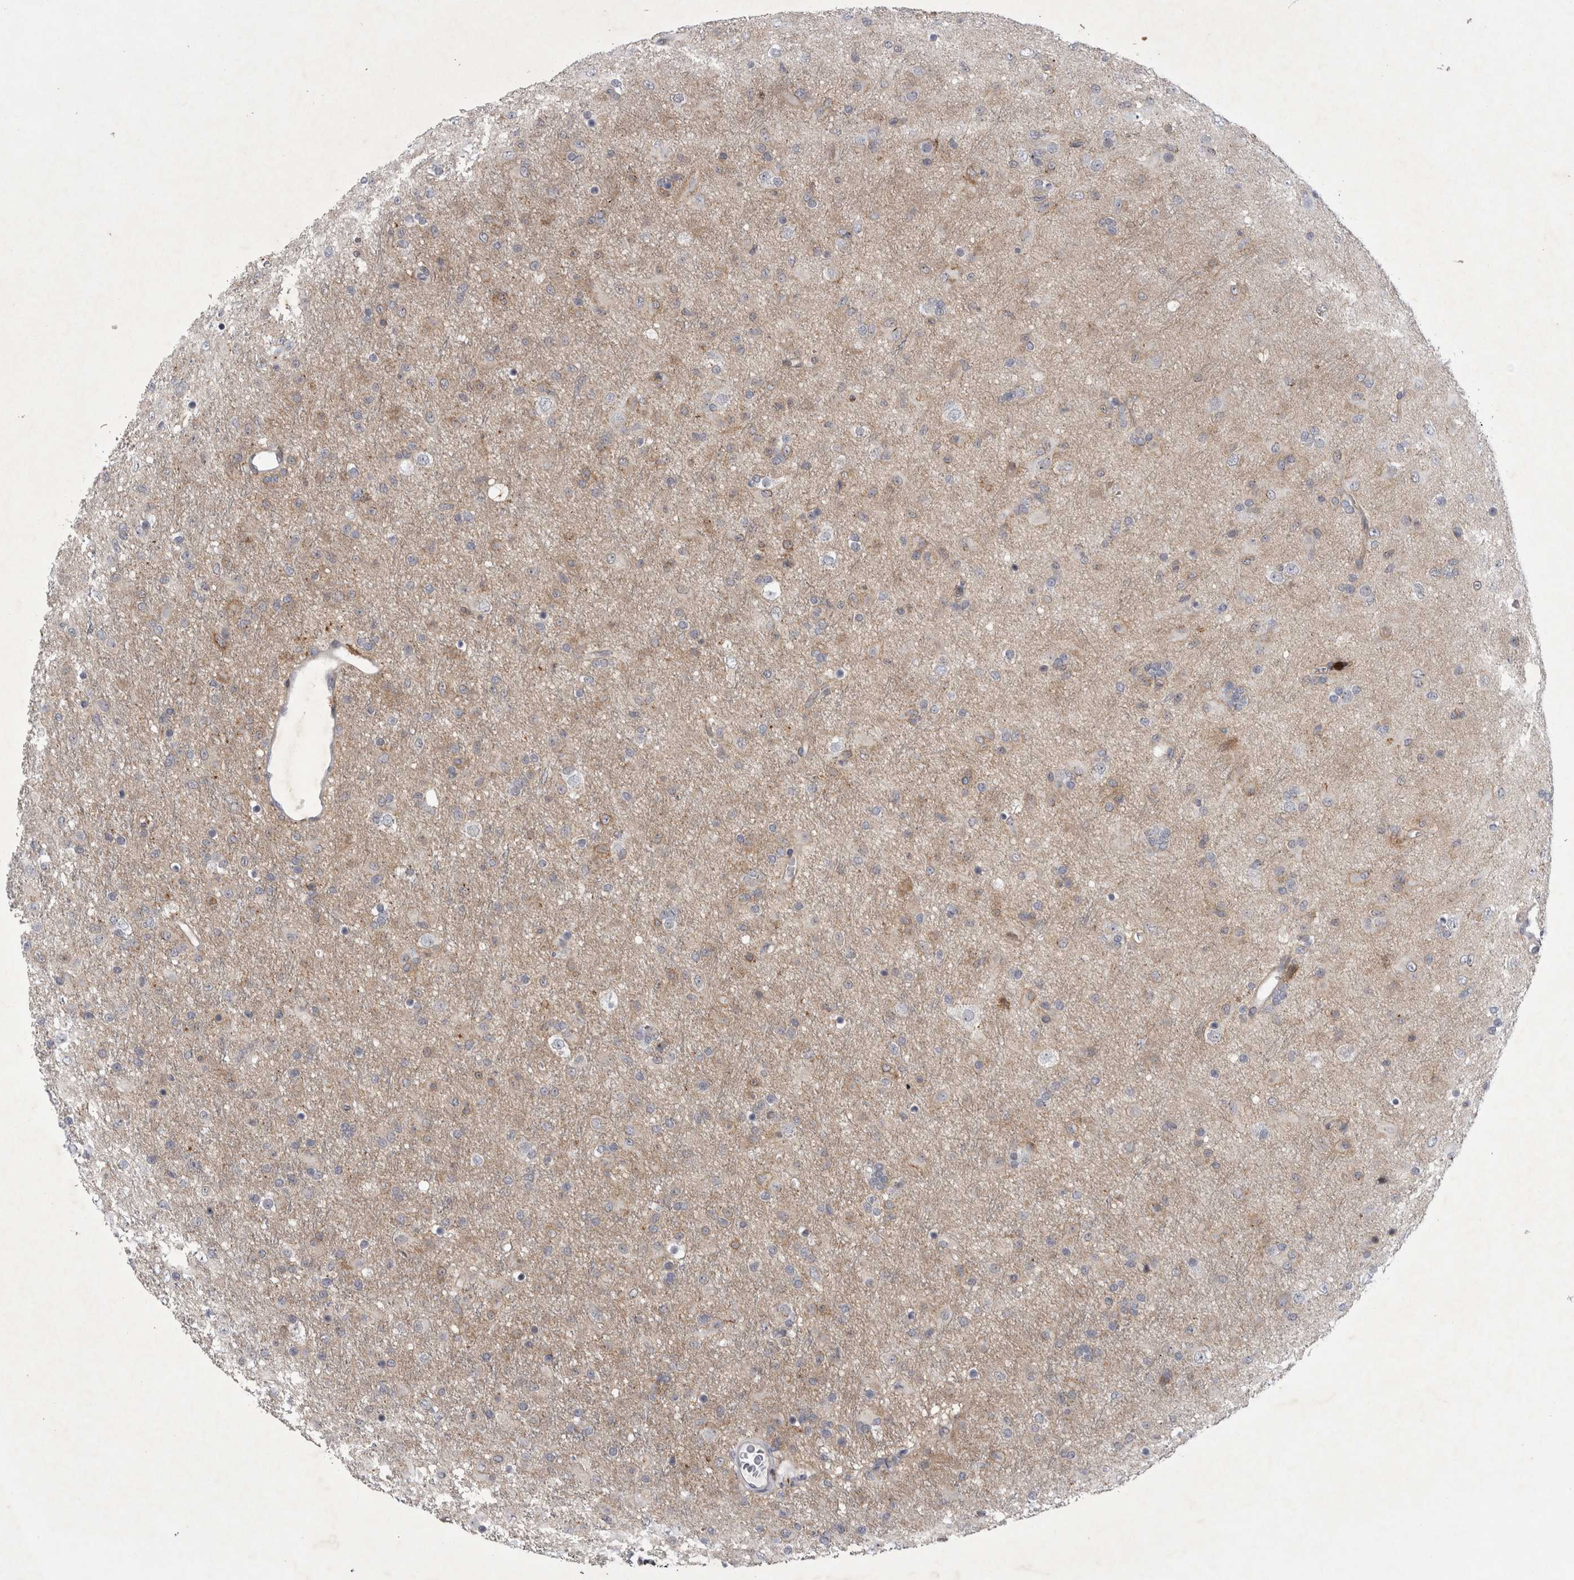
{"staining": {"intensity": "weak", "quantity": "<25%", "location": "cytoplasmic/membranous"}, "tissue": "glioma", "cell_type": "Tumor cells", "image_type": "cancer", "snomed": [{"axis": "morphology", "description": "Glioma, malignant, Low grade"}, {"axis": "topography", "description": "Brain"}], "caption": "IHC image of human glioma stained for a protein (brown), which exhibits no staining in tumor cells. (DAB (3,3'-diaminobenzidine) immunohistochemistry, high magnification).", "gene": "PARP11", "patient": {"sex": "male", "age": 65}}